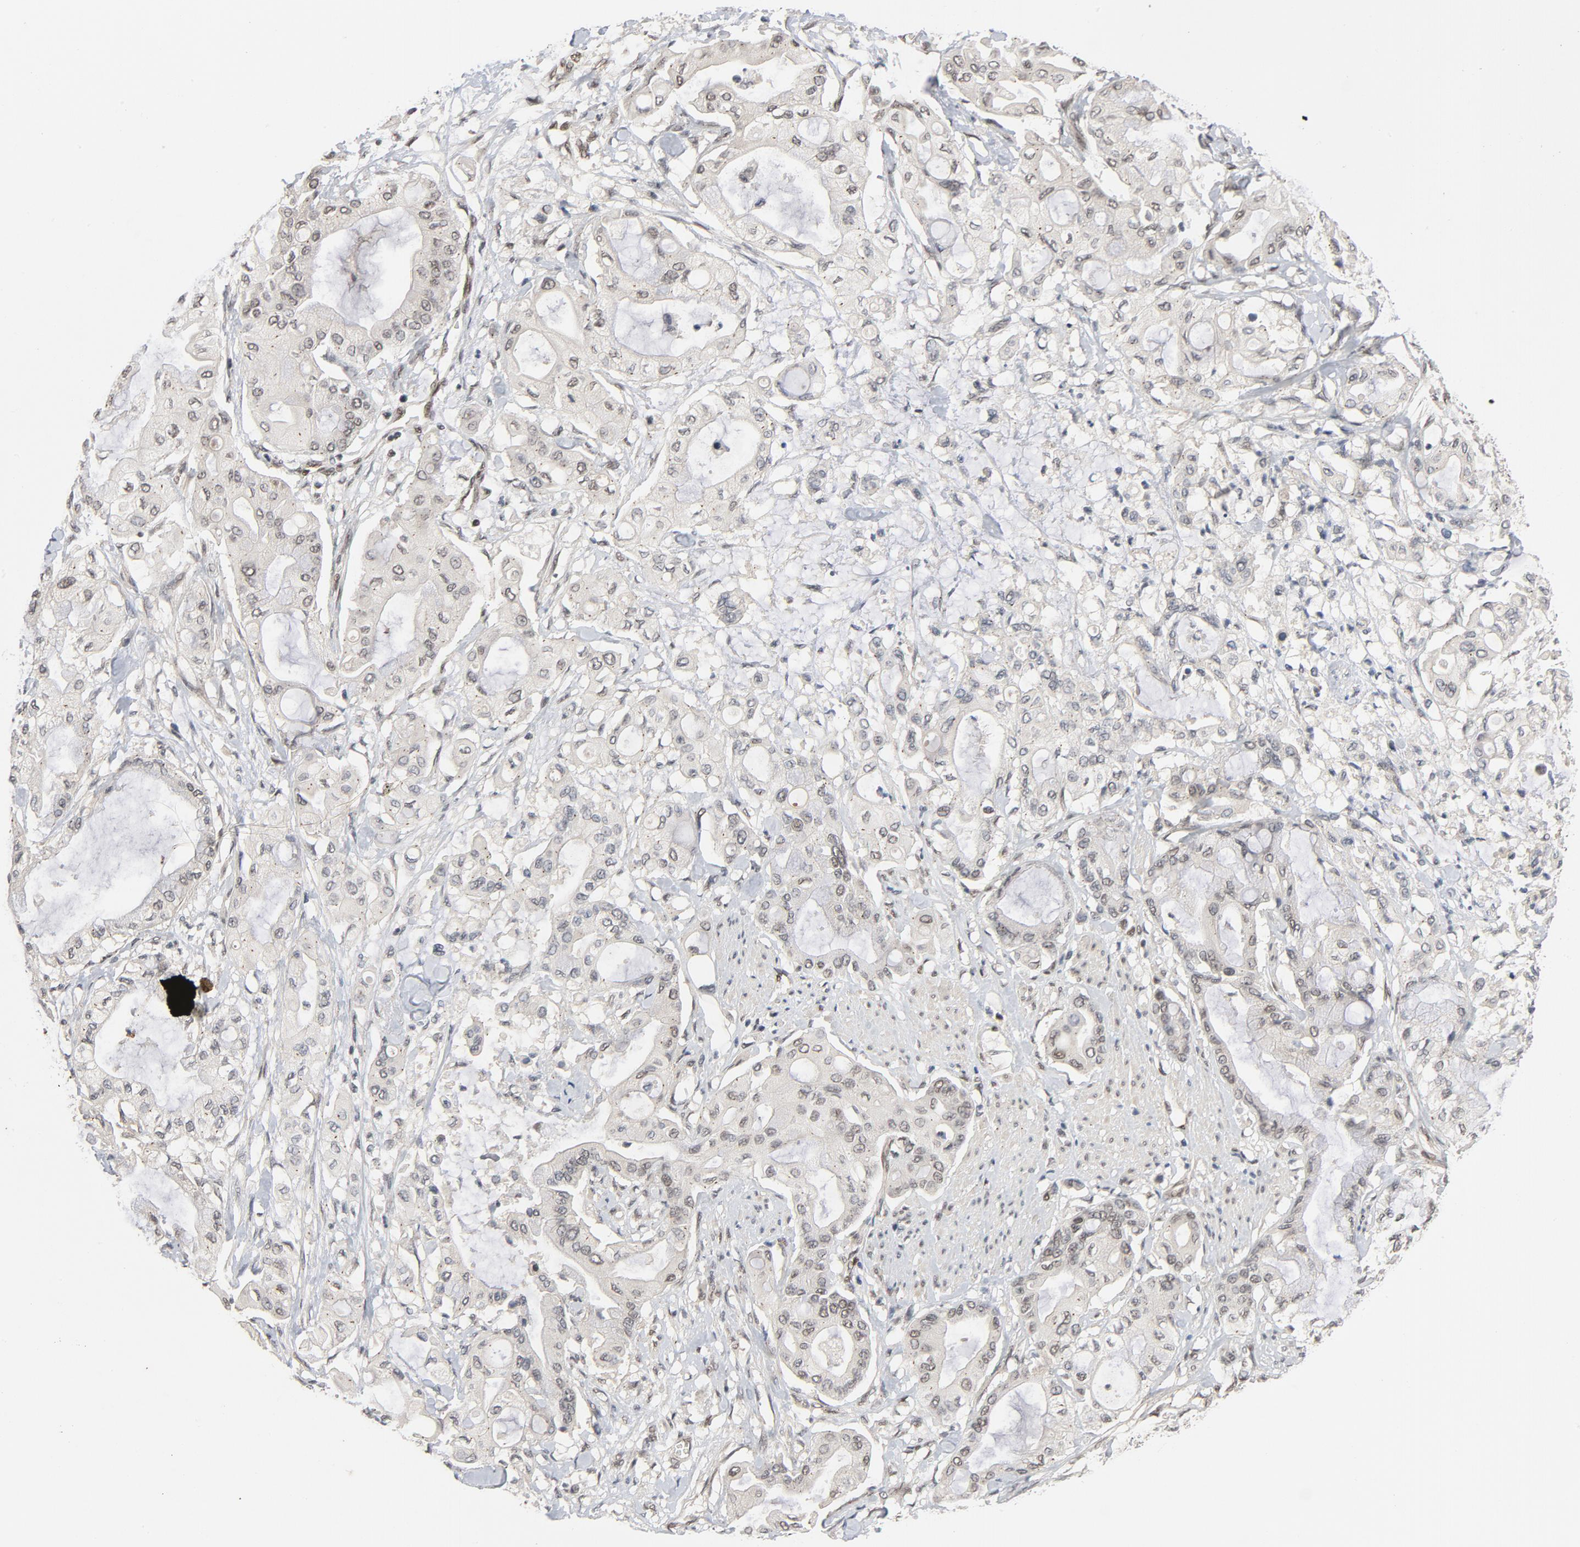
{"staining": {"intensity": "weak", "quantity": "<25%", "location": "nuclear"}, "tissue": "pancreatic cancer", "cell_type": "Tumor cells", "image_type": "cancer", "snomed": [{"axis": "morphology", "description": "Adenocarcinoma, NOS"}, {"axis": "morphology", "description": "Adenocarcinoma, metastatic, NOS"}, {"axis": "topography", "description": "Lymph node"}, {"axis": "topography", "description": "Pancreas"}, {"axis": "topography", "description": "Duodenum"}], "caption": "Human pancreatic cancer (adenocarcinoma) stained for a protein using immunohistochemistry exhibits no staining in tumor cells.", "gene": "SMARCD1", "patient": {"sex": "female", "age": 64}}